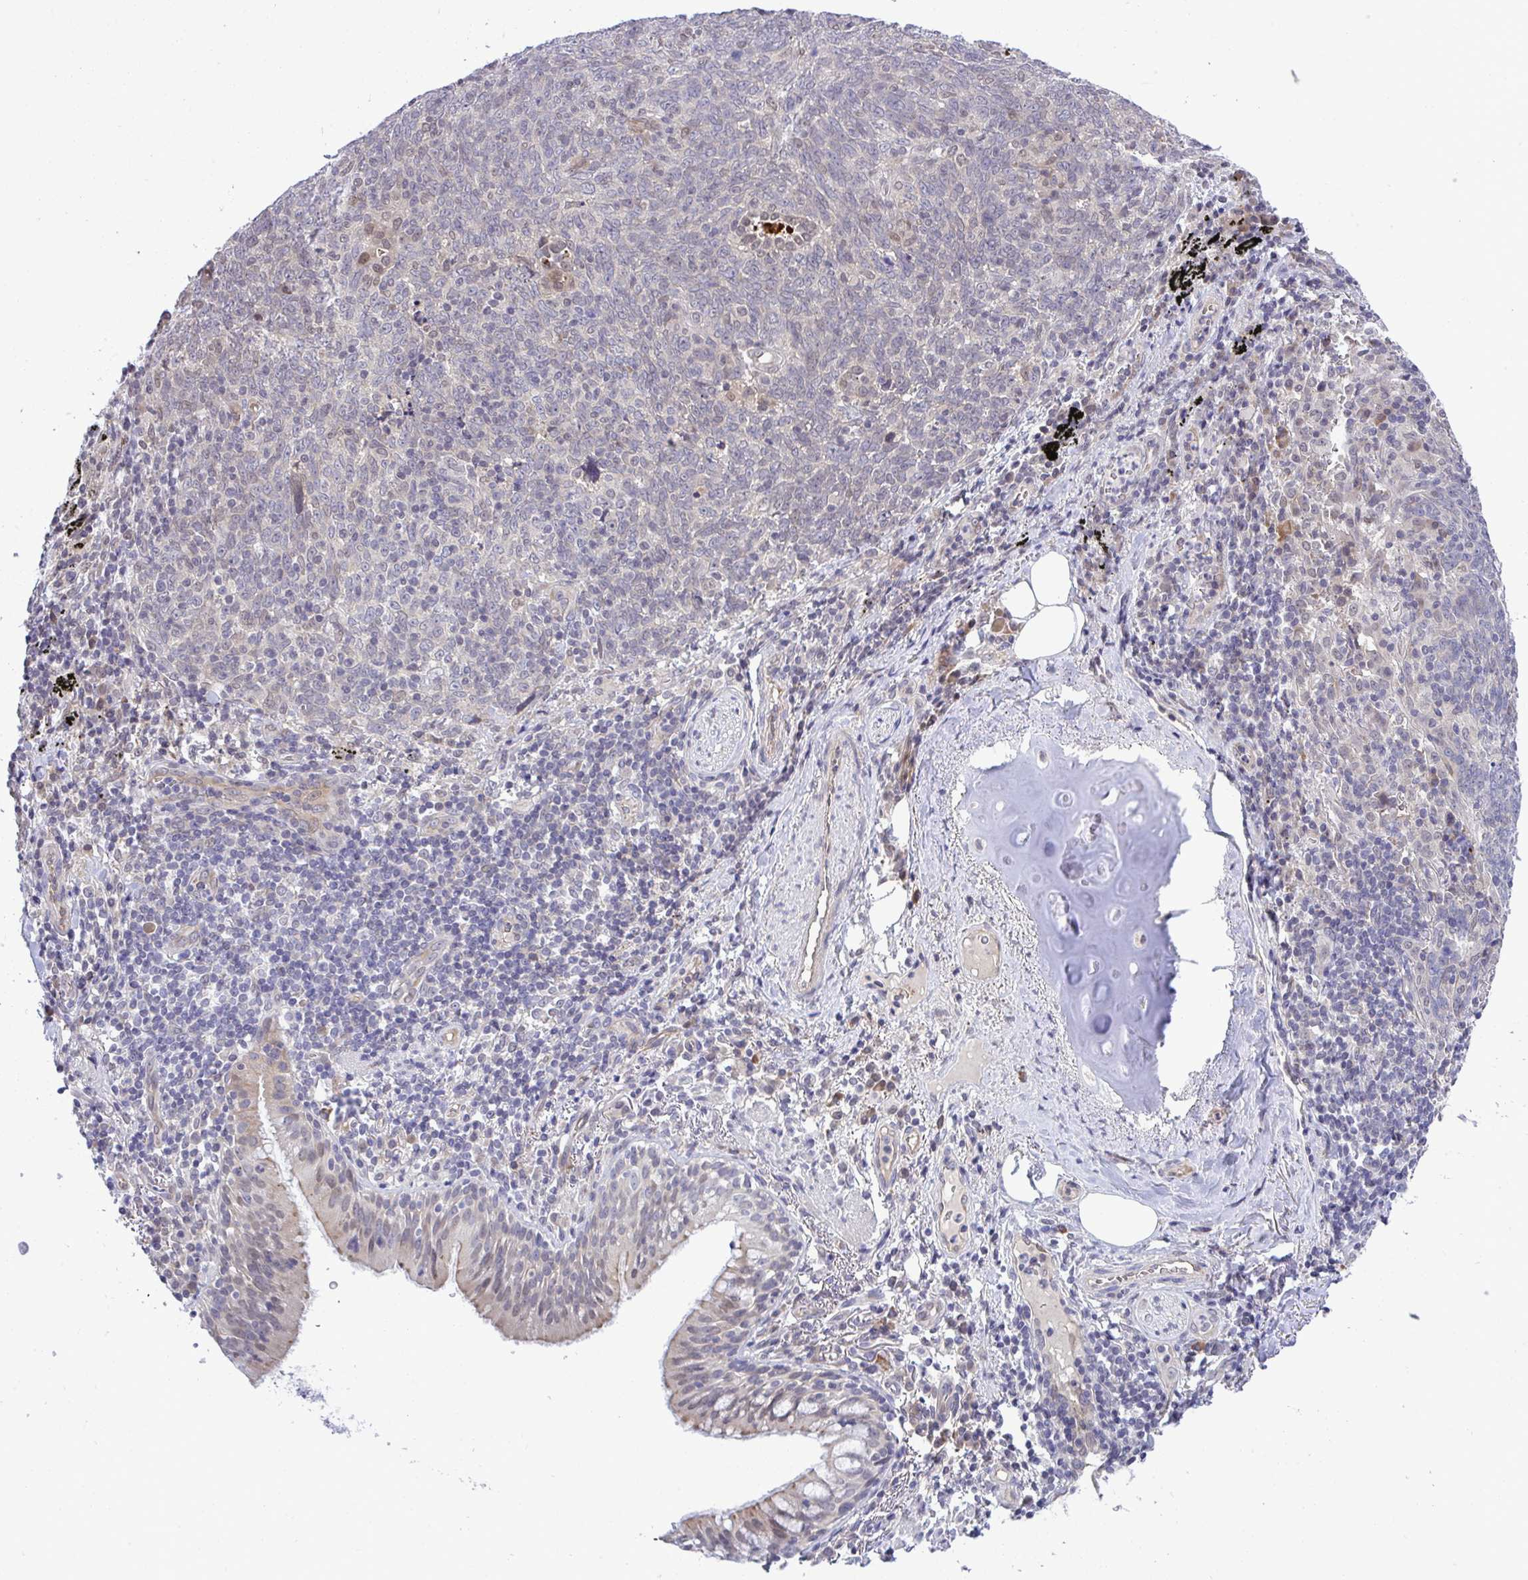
{"staining": {"intensity": "negative", "quantity": "none", "location": "none"}, "tissue": "lung cancer", "cell_type": "Tumor cells", "image_type": "cancer", "snomed": [{"axis": "morphology", "description": "Squamous cell carcinoma, NOS"}, {"axis": "topography", "description": "Lung"}], "caption": "A micrograph of lung squamous cell carcinoma stained for a protein exhibits no brown staining in tumor cells.", "gene": "C9orf64", "patient": {"sex": "female", "age": 72}}